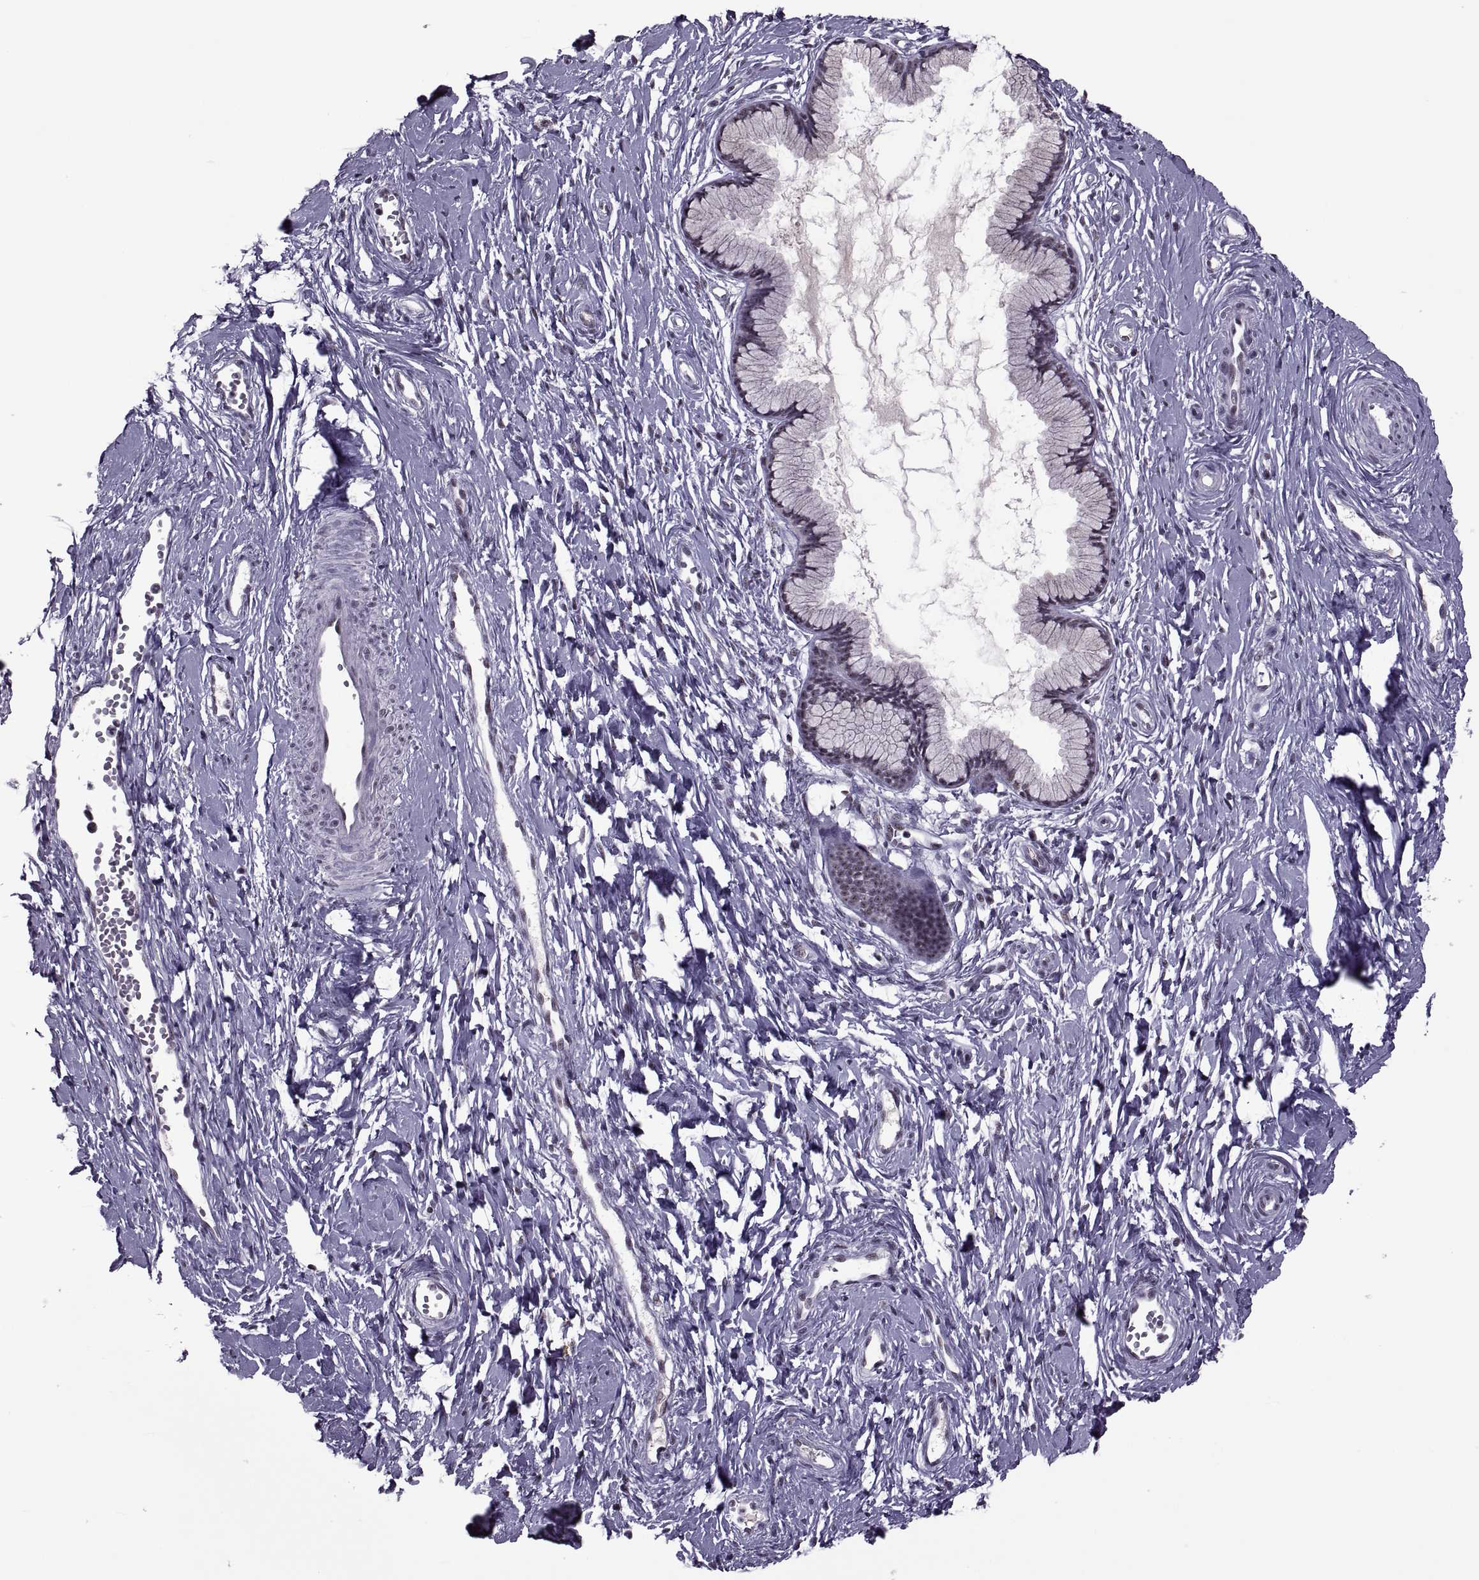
{"staining": {"intensity": "negative", "quantity": "none", "location": "none"}, "tissue": "cervix", "cell_type": "Glandular cells", "image_type": "normal", "snomed": [{"axis": "morphology", "description": "Normal tissue, NOS"}, {"axis": "topography", "description": "Cervix"}], "caption": "High power microscopy photomicrograph of an immunohistochemistry photomicrograph of normal cervix, revealing no significant staining in glandular cells.", "gene": "MAGEA4", "patient": {"sex": "female", "age": 40}}